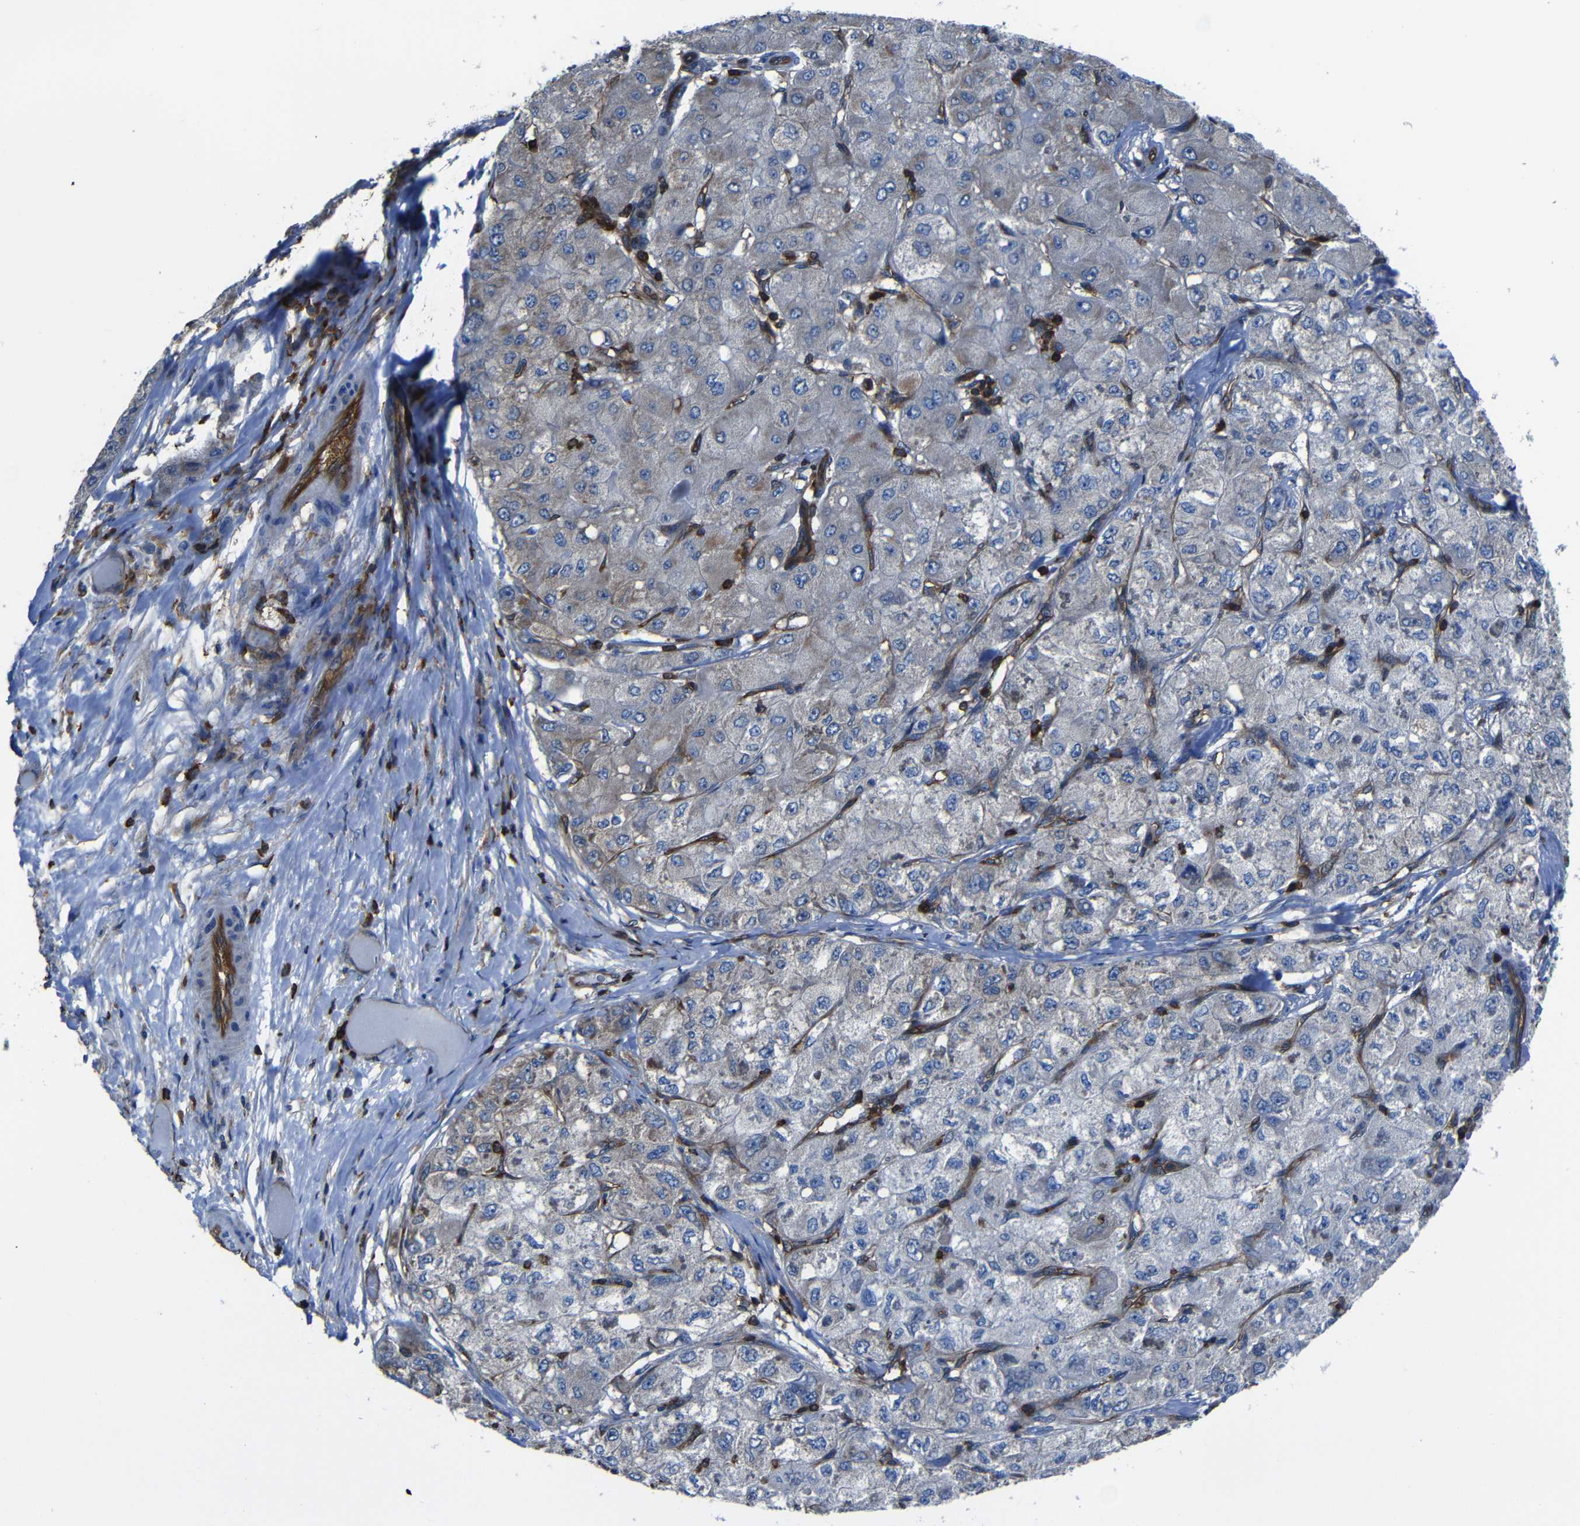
{"staining": {"intensity": "weak", "quantity": "<25%", "location": "cytoplasmic/membranous"}, "tissue": "liver cancer", "cell_type": "Tumor cells", "image_type": "cancer", "snomed": [{"axis": "morphology", "description": "Carcinoma, Hepatocellular, NOS"}, {"axis": "topography", "description": "Liver"}], "caption": "Liver cancer was stained to show a protein in brown. There is no significant staining in tumor cells.", "gene": "ARHGEF1", "patient": {"sex": "male", "age": 80}}